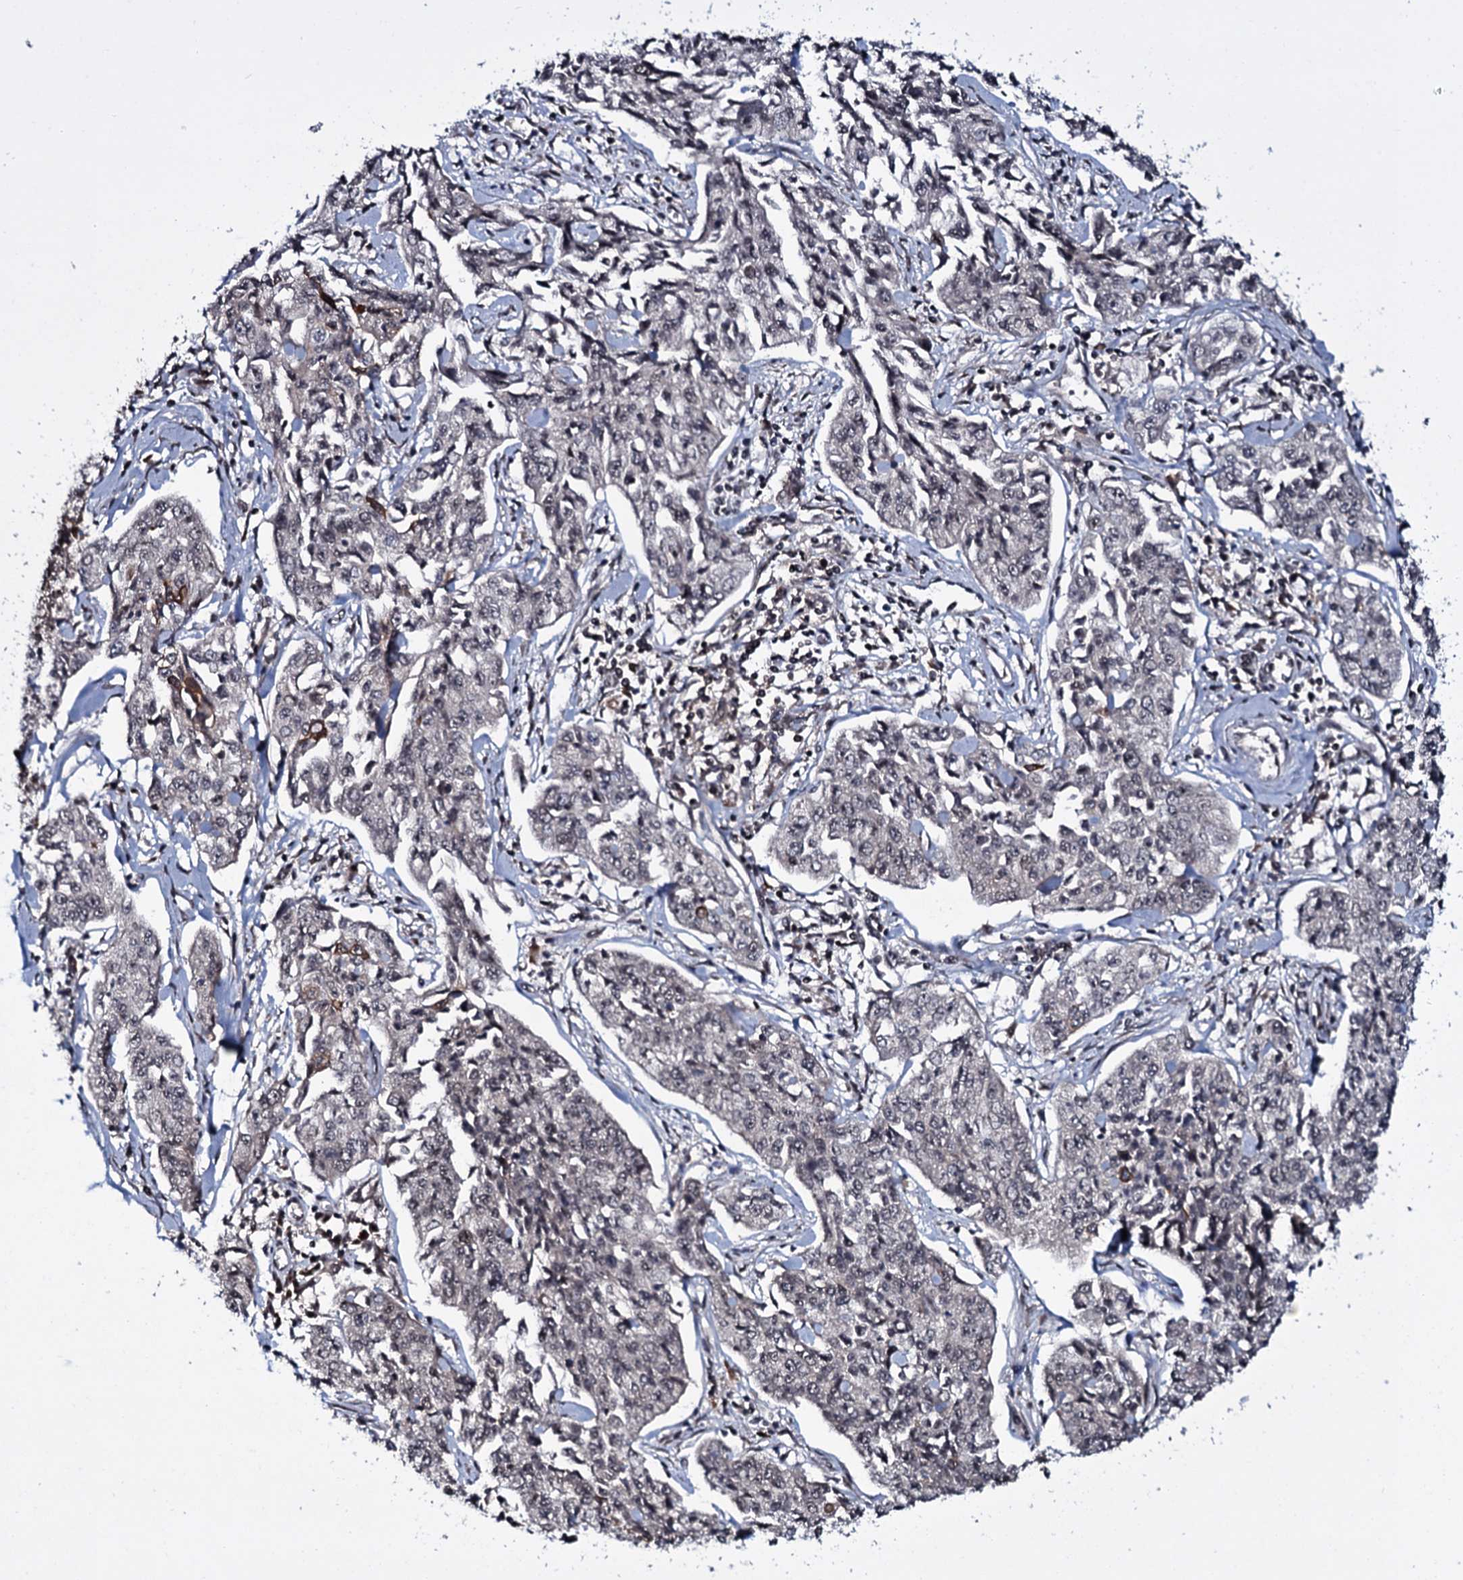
{"staining": {"intensity": "weak", "quantity": "<25%", "location": "nuclear"}, "tissue": "cervical cancer", "cell_type": "Tumor cells", "image_type": "cancer", "snomed": [{"axis": "morphology", "description": "Squamous cell carcinoma, NOS"}, {"axis": "topography", "description": "Cervix"}], "caption": "Photomicrograph shows no protein staining in tumor cells of cervical cancer (squamous cell carcinoma) tissue.", "gene": "HDDC3", "patient": {"sex": "female", "age": 35}}